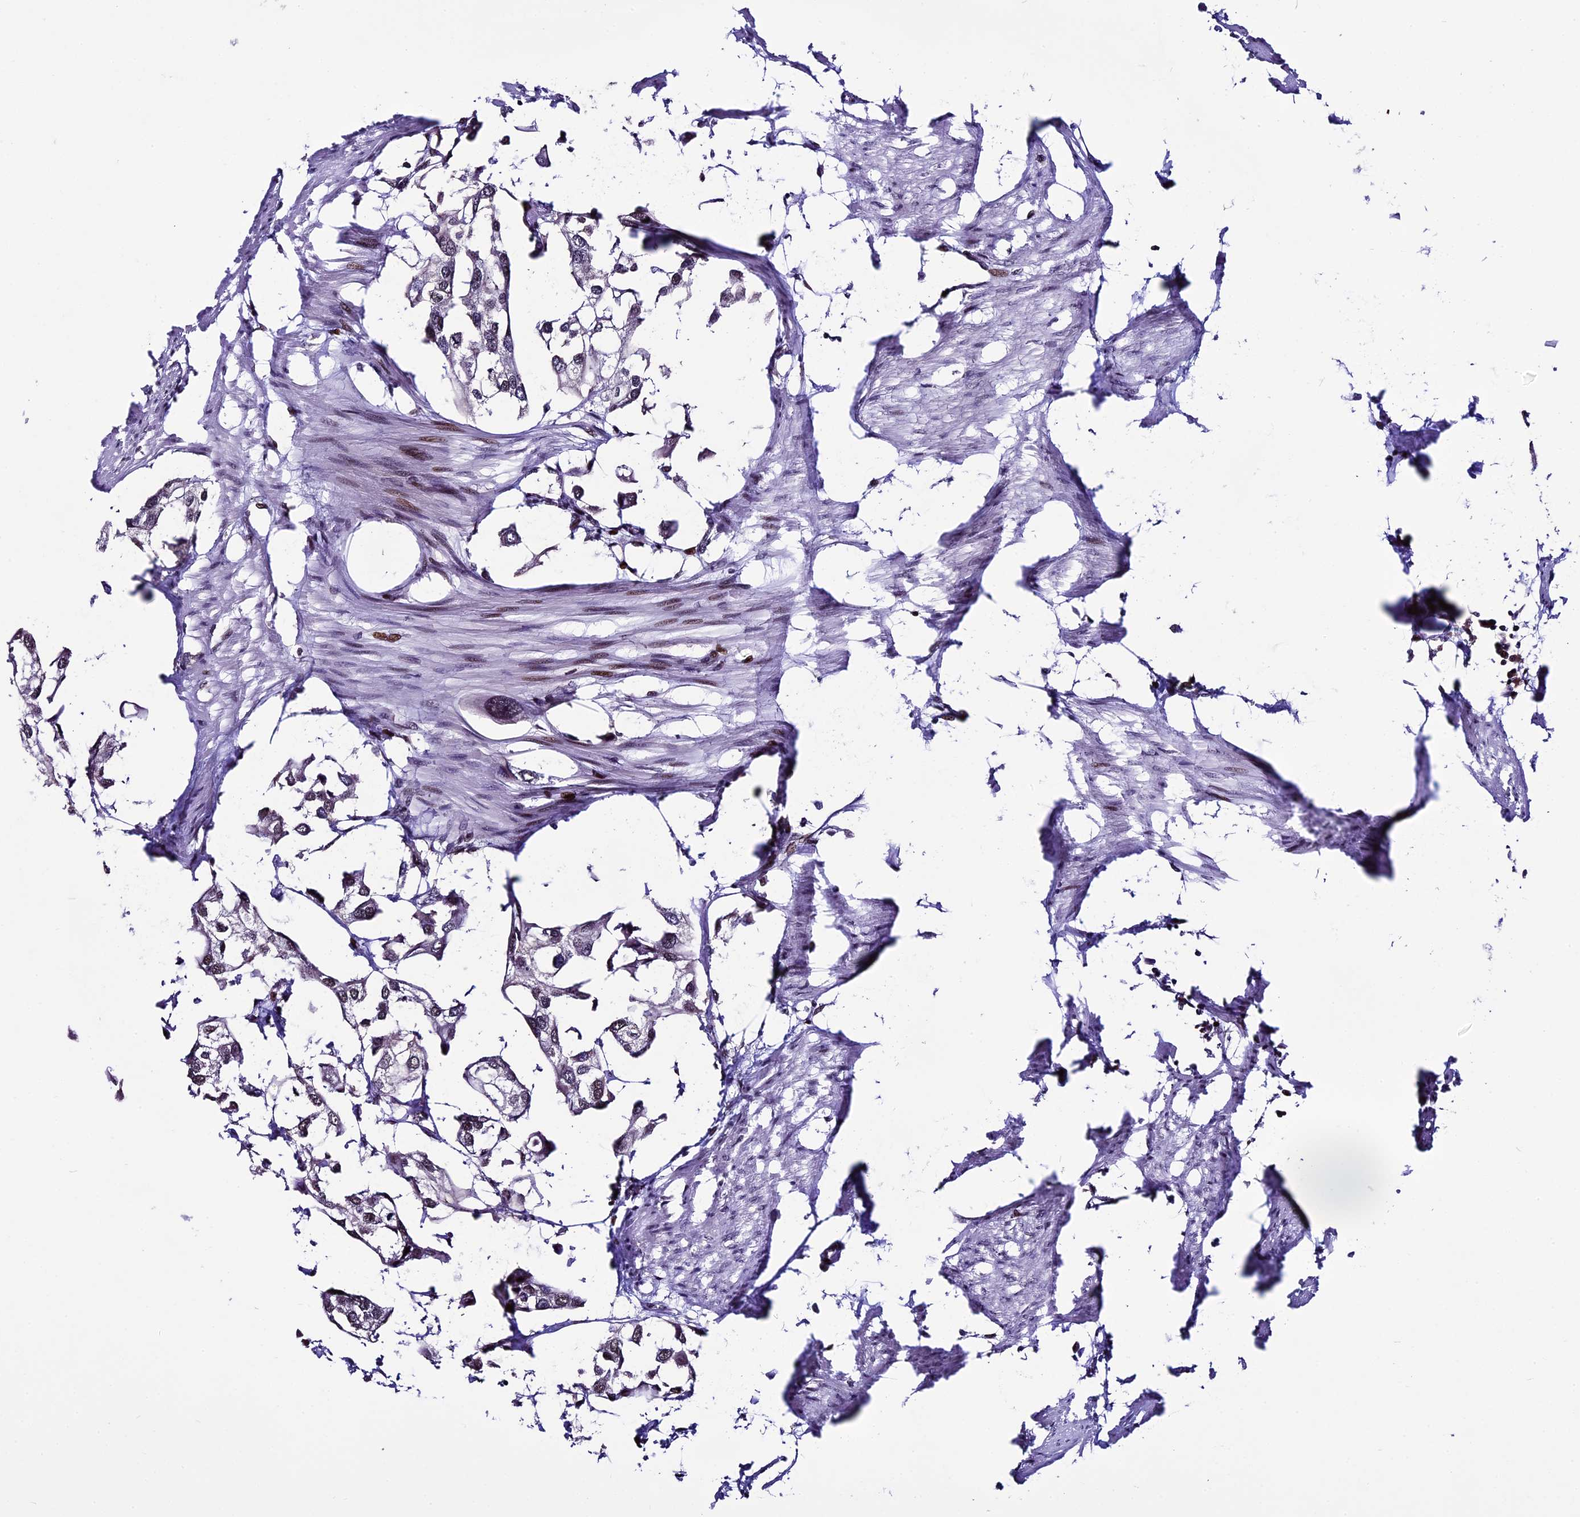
{"staining": {"intensity": "weak", "quantity": ">75%", "location": "nuclear"}, "tissue": "urothelial cancer", "cell_type": "Tumor cells", "image_type": "cancer", "snomed": [{"axis": "morphology", "description": "Urothelial carcinoma, High grade"}, {"axis": "topography", "description": "Urinary bladder"}], "caption": "About >75% of tumor cells in urothelial carcinoma (high-grade) exhibit weak nuclear protein expression as visualized by brown immunohistochemical staining.", "gene": "TCP11L2", "patient": {"sex": "male", "age": 64}}